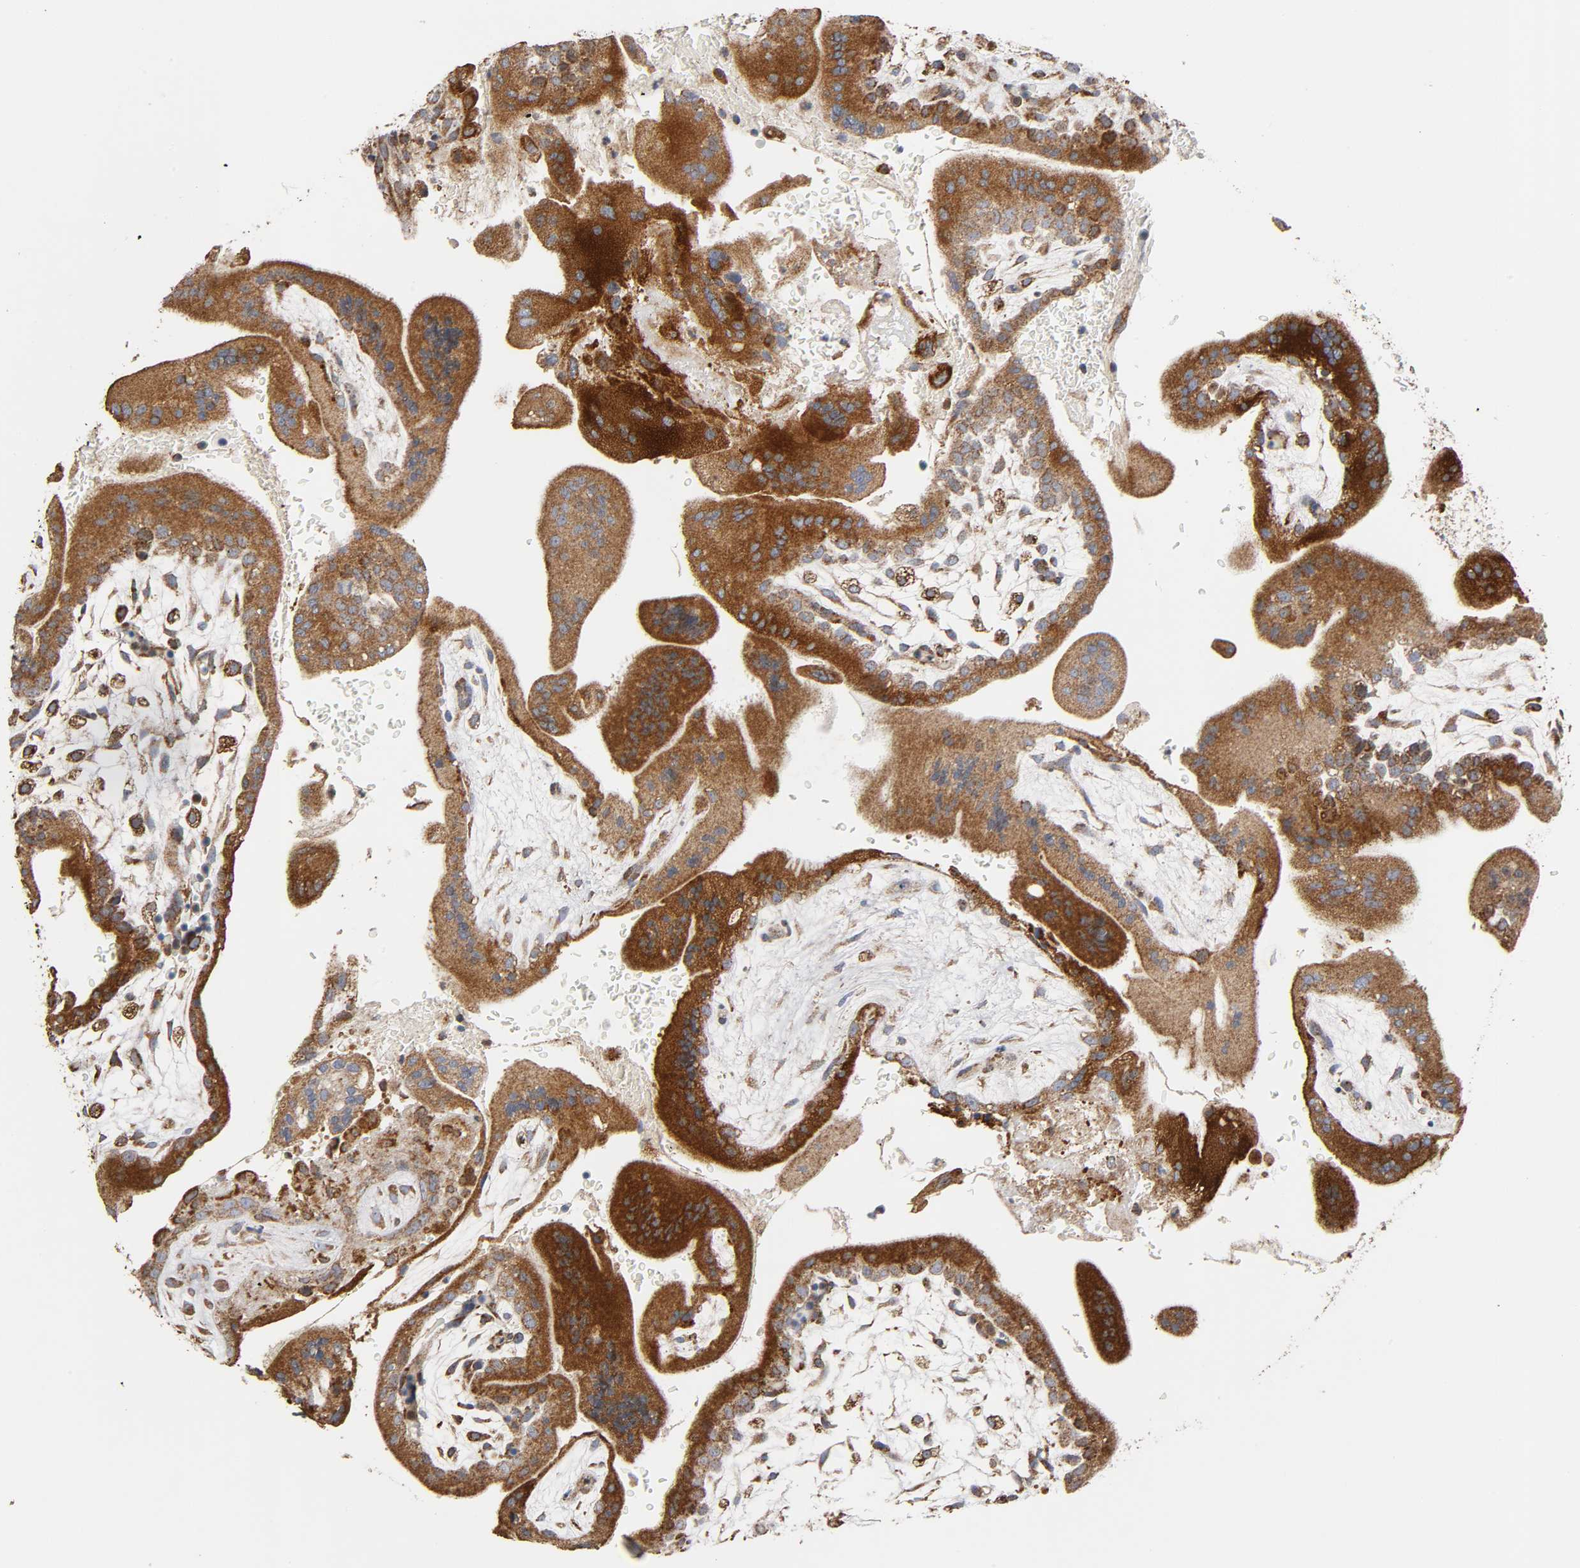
{"staining": {"intensity": "strong", "quantity": "25%-75%", "location": "cytoplasmic/membranous"}, "tissue": "placenta", "cell_type": "Decidual cells", "image_type": "normal", "snomed": [{"axis": "morphology", "description": "Normal tissue, NOS"}, {"axis": "topography", "description": "Placenta"}], "caption": "Immunohistochemistry image of unremarkable human placenta stained for a protein (brown), which reveals high levels of strong cytoplasmic/membranous staining in approximately 25%-75% of decidual cells.", "gene": "MAP3K1", "patient": {"sex": "female", "age": 35}}